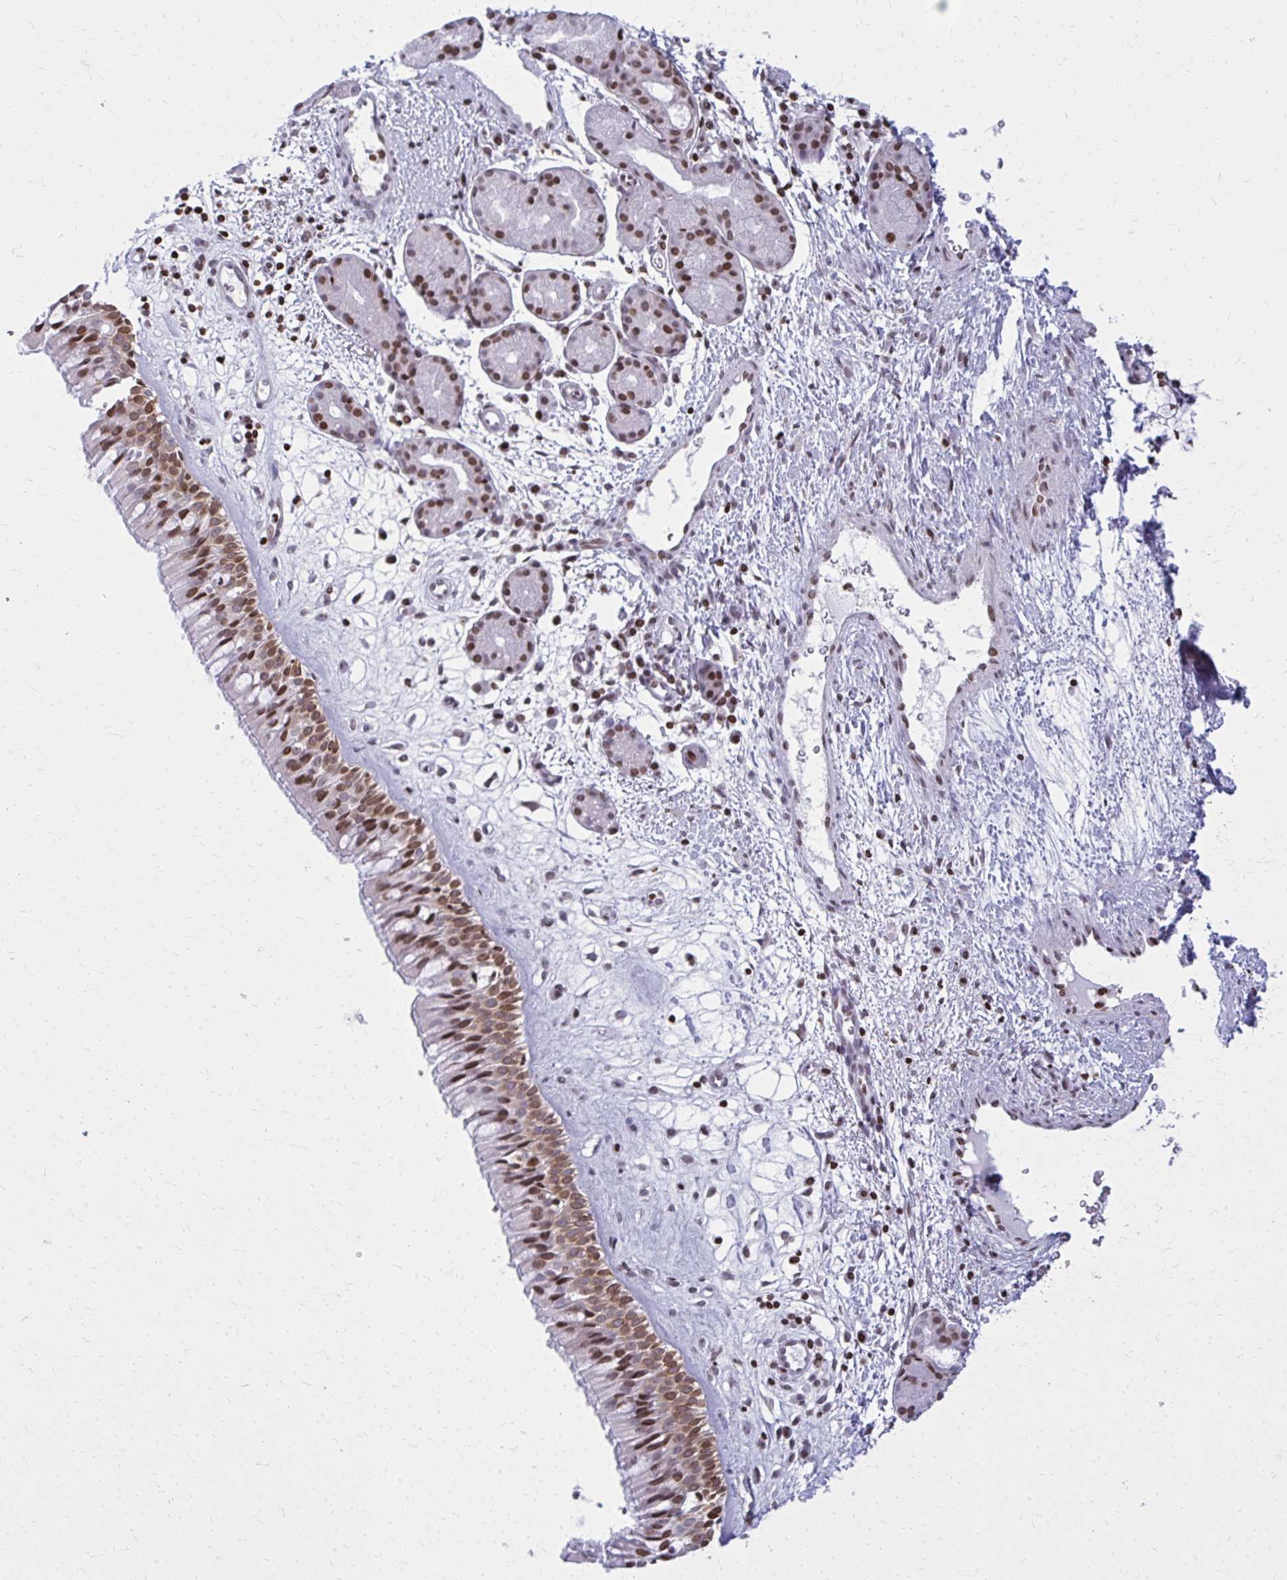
{"staining": {"intensity": "moderate", "quantity": ">75%", "location": "nuclear"}, "tissue": "nasopharynx", "cell_type": "Respiratory epithelial cells", "image_type": "normal", "snomed": [{"axis": "morphology", "description": "Normal tissue, NOS"}, {"axis": "topography", "description": "Nasopharynx"}], "caption": "Moderate nuclear positivity is present in approximately >75% of respiratory epithelial cells in benign nasopharynx.", "gene": "AP5M1", "patient": {"sex": "male", "age": 65}}